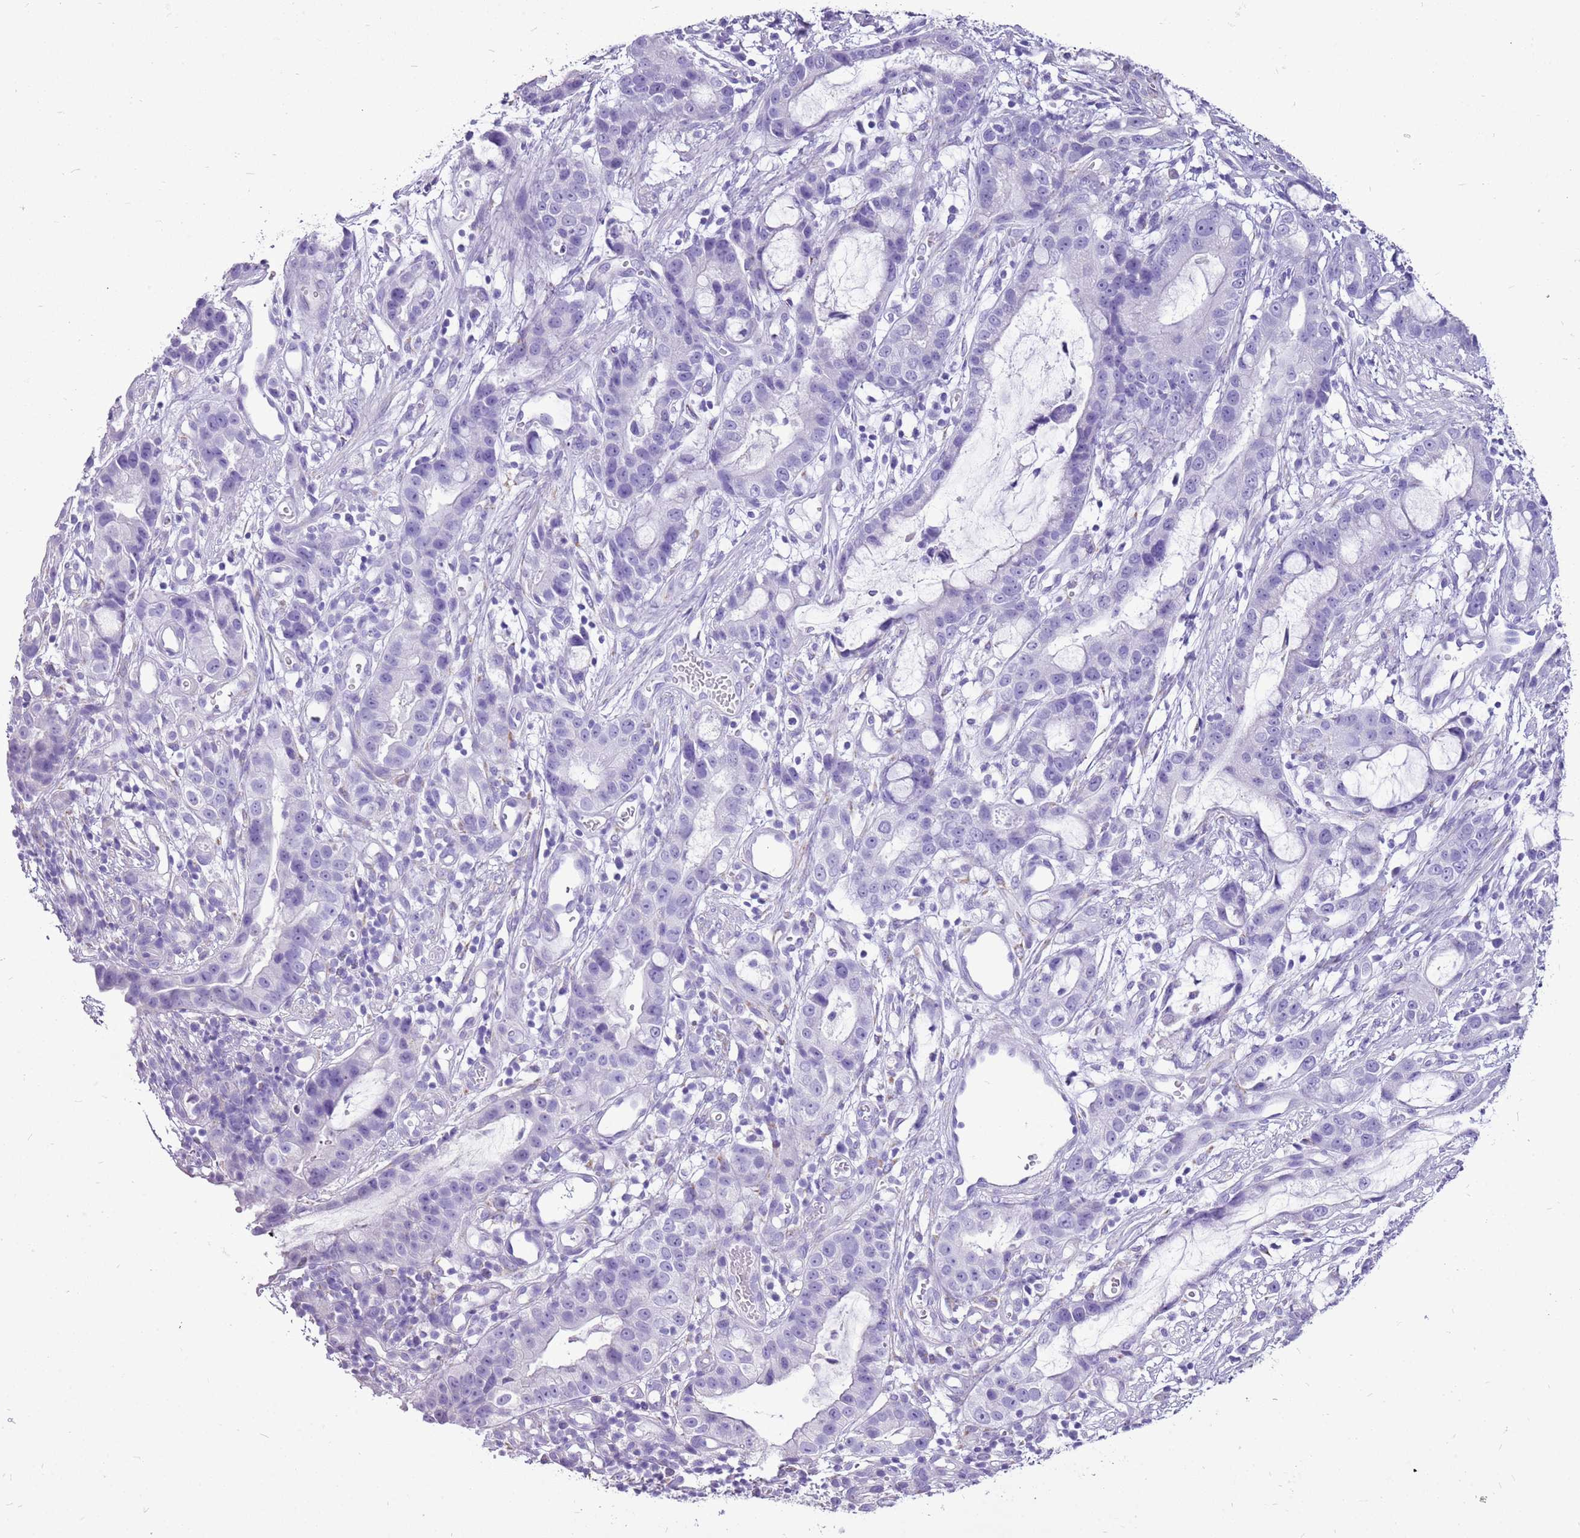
{"staining": {"intensity": "negative", "quantity": "none", "location": "none"}, "tissue": "stomach cancer", "cell_type": "Tumor cells", "image_type": "cancer", "snomed": [{"axis": "morphology", "description": "Adenocarcinoma, NOS"}, {"axis": "topography", "description": "Stomach"}], "caption": "Tumor cells are negative for brown protein staining in stomach cancer. Nuclei are stained in blue.", "gene": "ACSS3", "patient": {"sex": "male", "age": 55}}